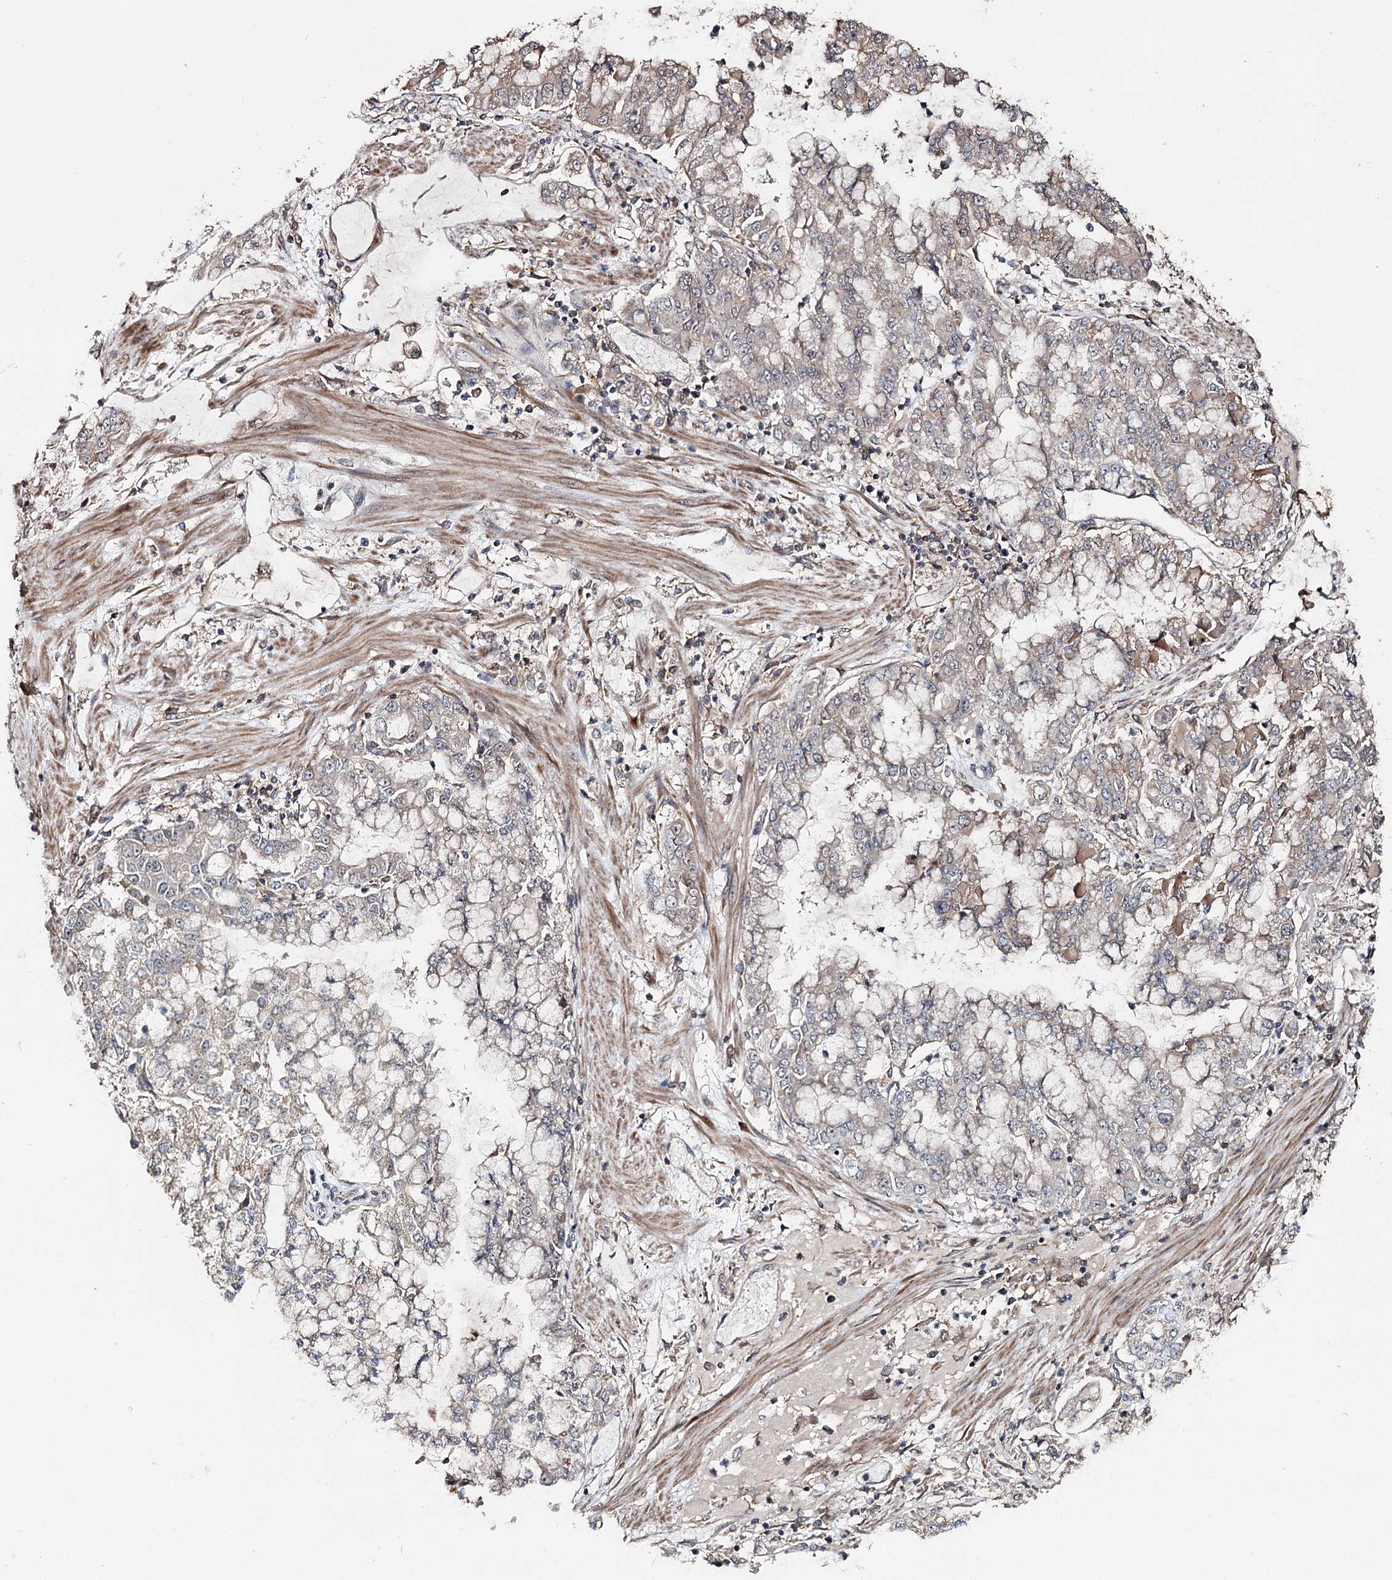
{"staining": {"intensity": "moderate", "quantity": "<25%", "location": "cytoplasmic/membranous"}, "tissue": "stomach cancer", "cell_type": "Tumor cells", "image_type": "cancer", "snomed": [{"axis": "morphology", "description": "Adenocarcinoma, NOS"}, {"axis": "topography", "description": "Stomach"}], "caption": "A brown stain labels moderate cytoplasmic/membranous positivity of a protein in adenocarcinoma (stomach) tumor cells.", "gene": "MINDY3", "patient": {"sex": "male", "age": 76}}